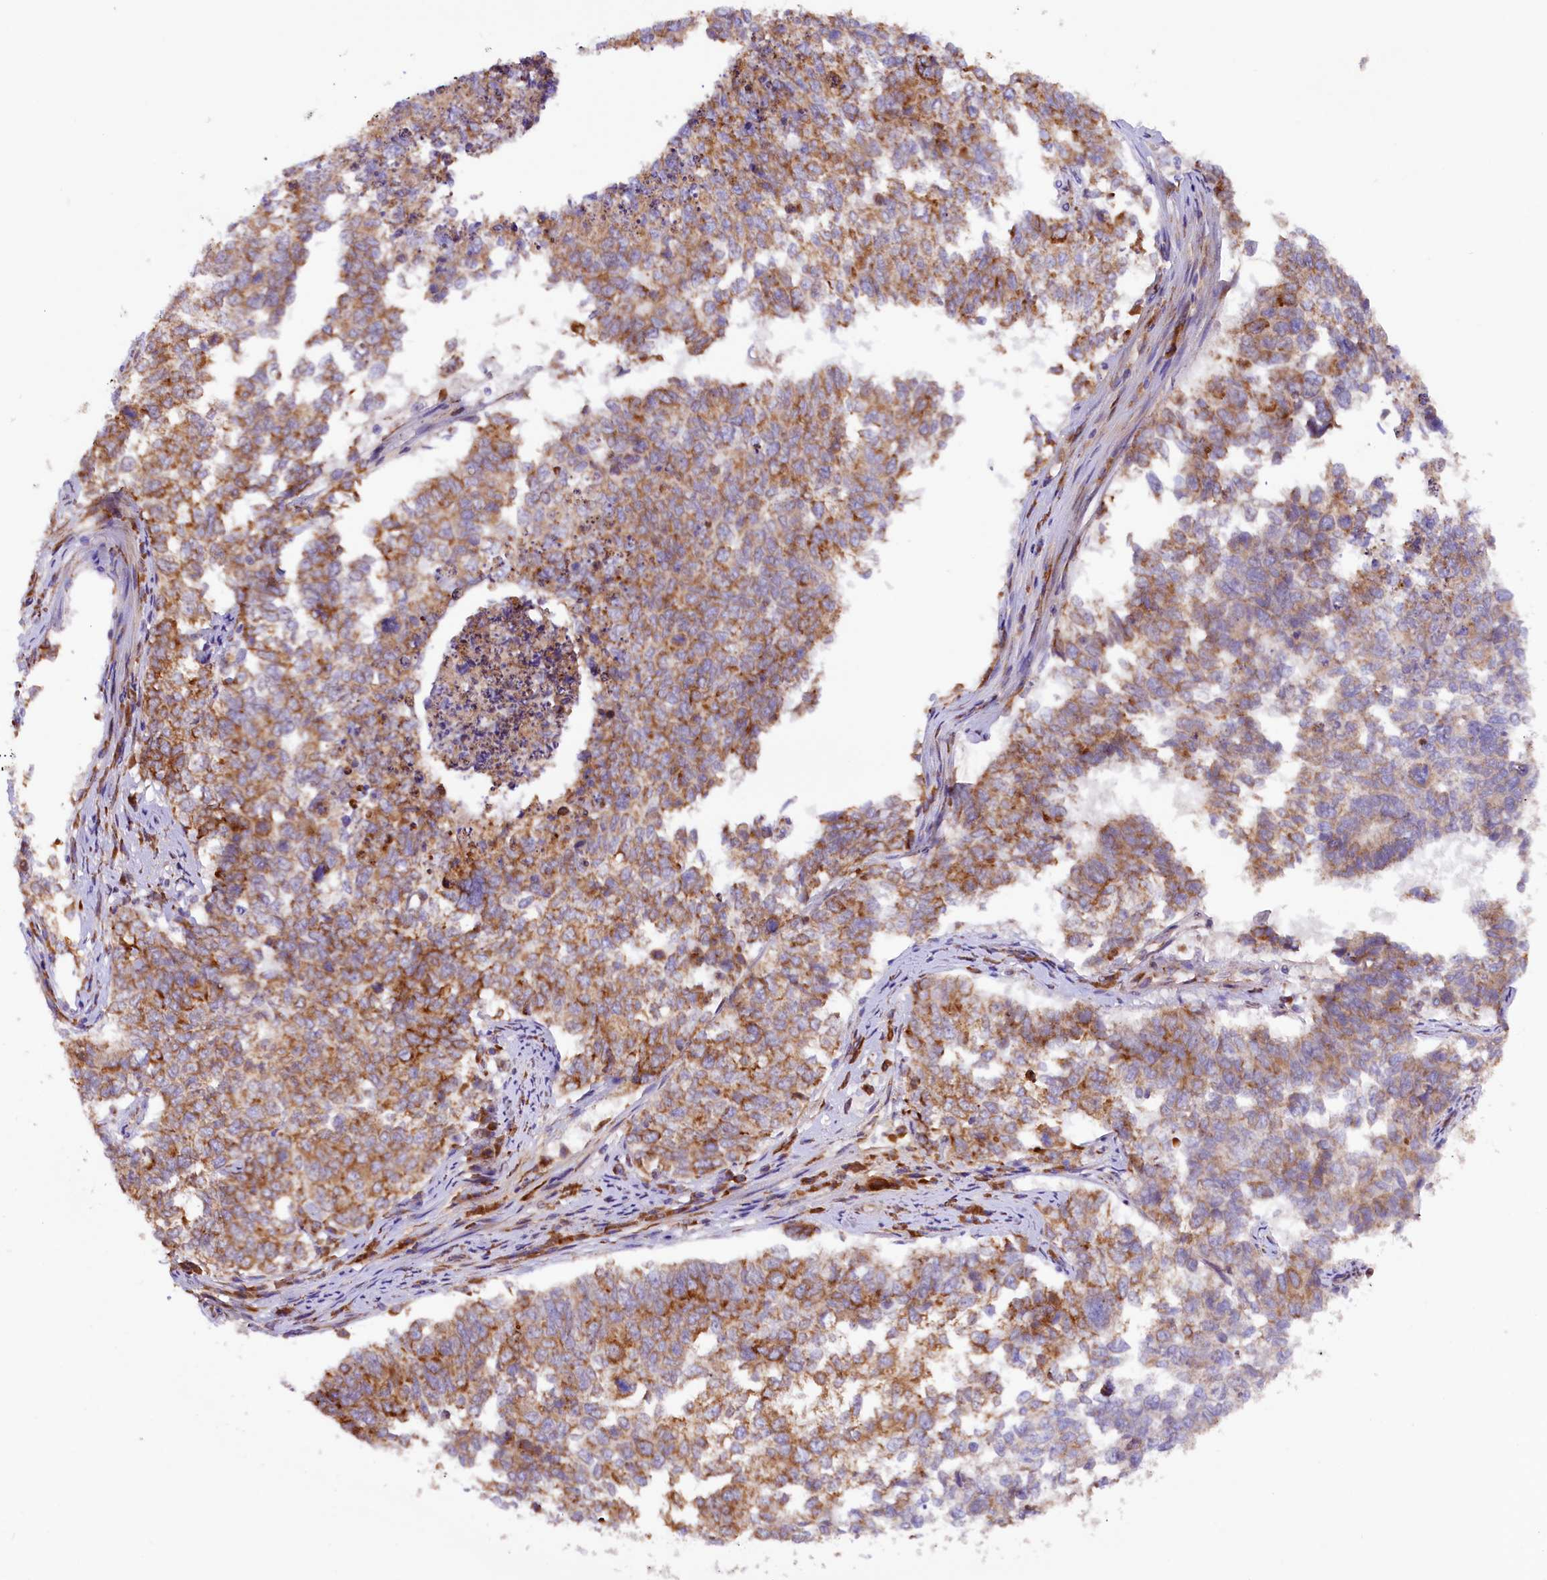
{"staining": {"intensity": "moderate", "quantity": ">75%", "location": "cytoplasmic/membranous"}, "tissue": "cervical cancer", "cell_type": "Tumor cells", "image_type": "cancer", "snomed": [{"axis": "morphology", "description": "Squamous cell carcinoma, NOS"}, {"axis": "topography", "description": "Cervix"}], "caption": "An IHC image of tumor tissue is shown. Protein staining in brown highlights moderate cytoplasmic/membranous positivity in squamous cell carcinoma (cervical) within tumor cells. Using DAB (3,3'-diaminobenzidine) (brown) and hematoxylin (blue) stains, captured at high magnification using brightfield microscopy.", "gene": "SSC5D", "patient": {"sex": "female", "age": 63}}